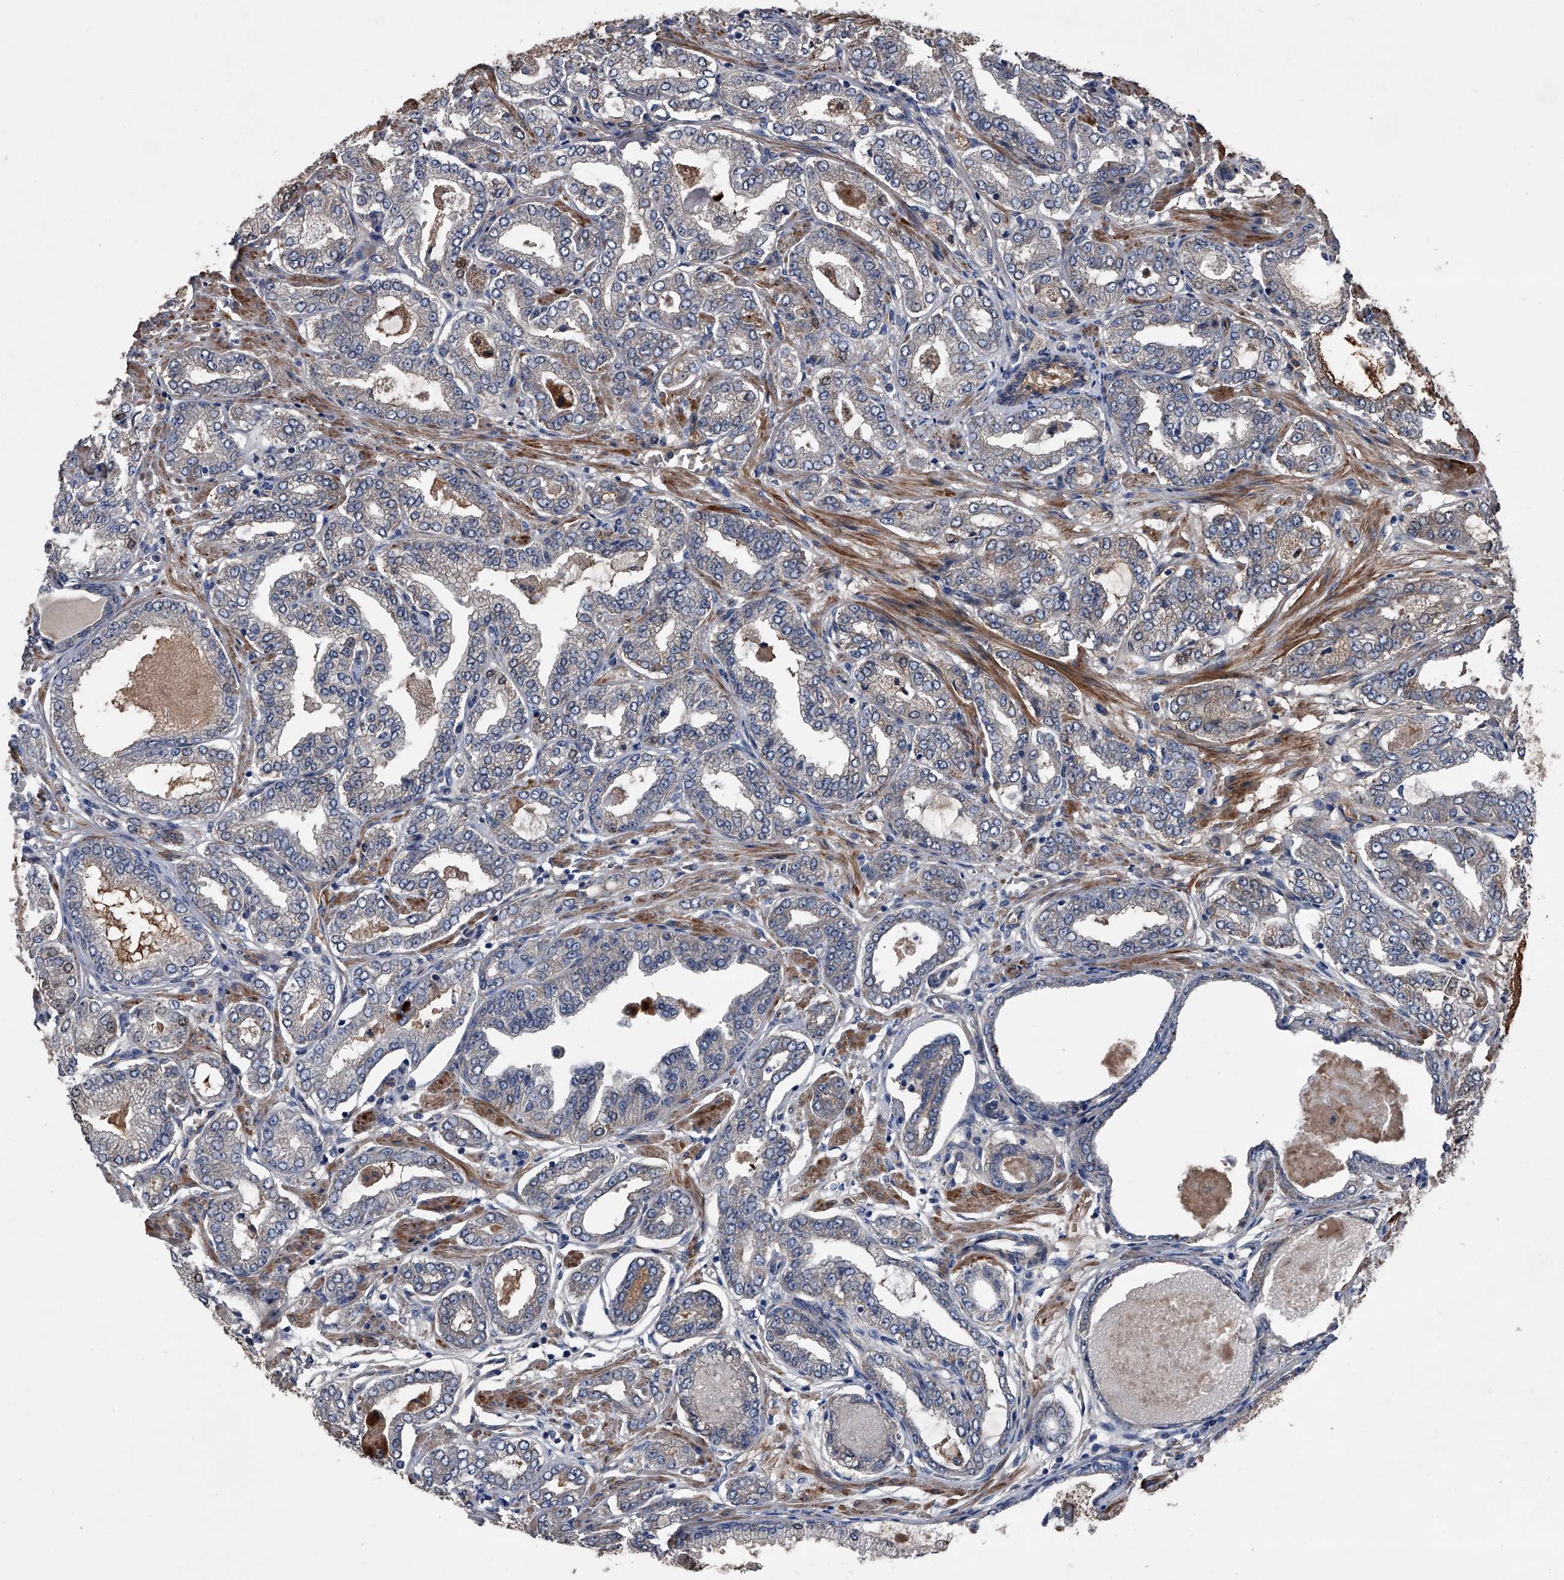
{"staining": {"intensity": "weak", "quantity": "25%-75%", "location": "cytoplasmic/membranous,nuclear"}, "tissue": "prostate cancer", "cell_type": "Tumor cells", "image_type": "cancer", "snomed": [{"axis": "morphology", "description": "Adenocarcinoma, Low grade"}, {"axis": "topography", "description": "Prostate"}], "caption": "A brown stain highlights weak cytoplasmic/membranous and nuclear expression of a protein in human adenocarcinoma (low-grade) (prostate) tumor cells.", "gene": "KIF13A", "patient": {"sex": "male", "age": 63}}